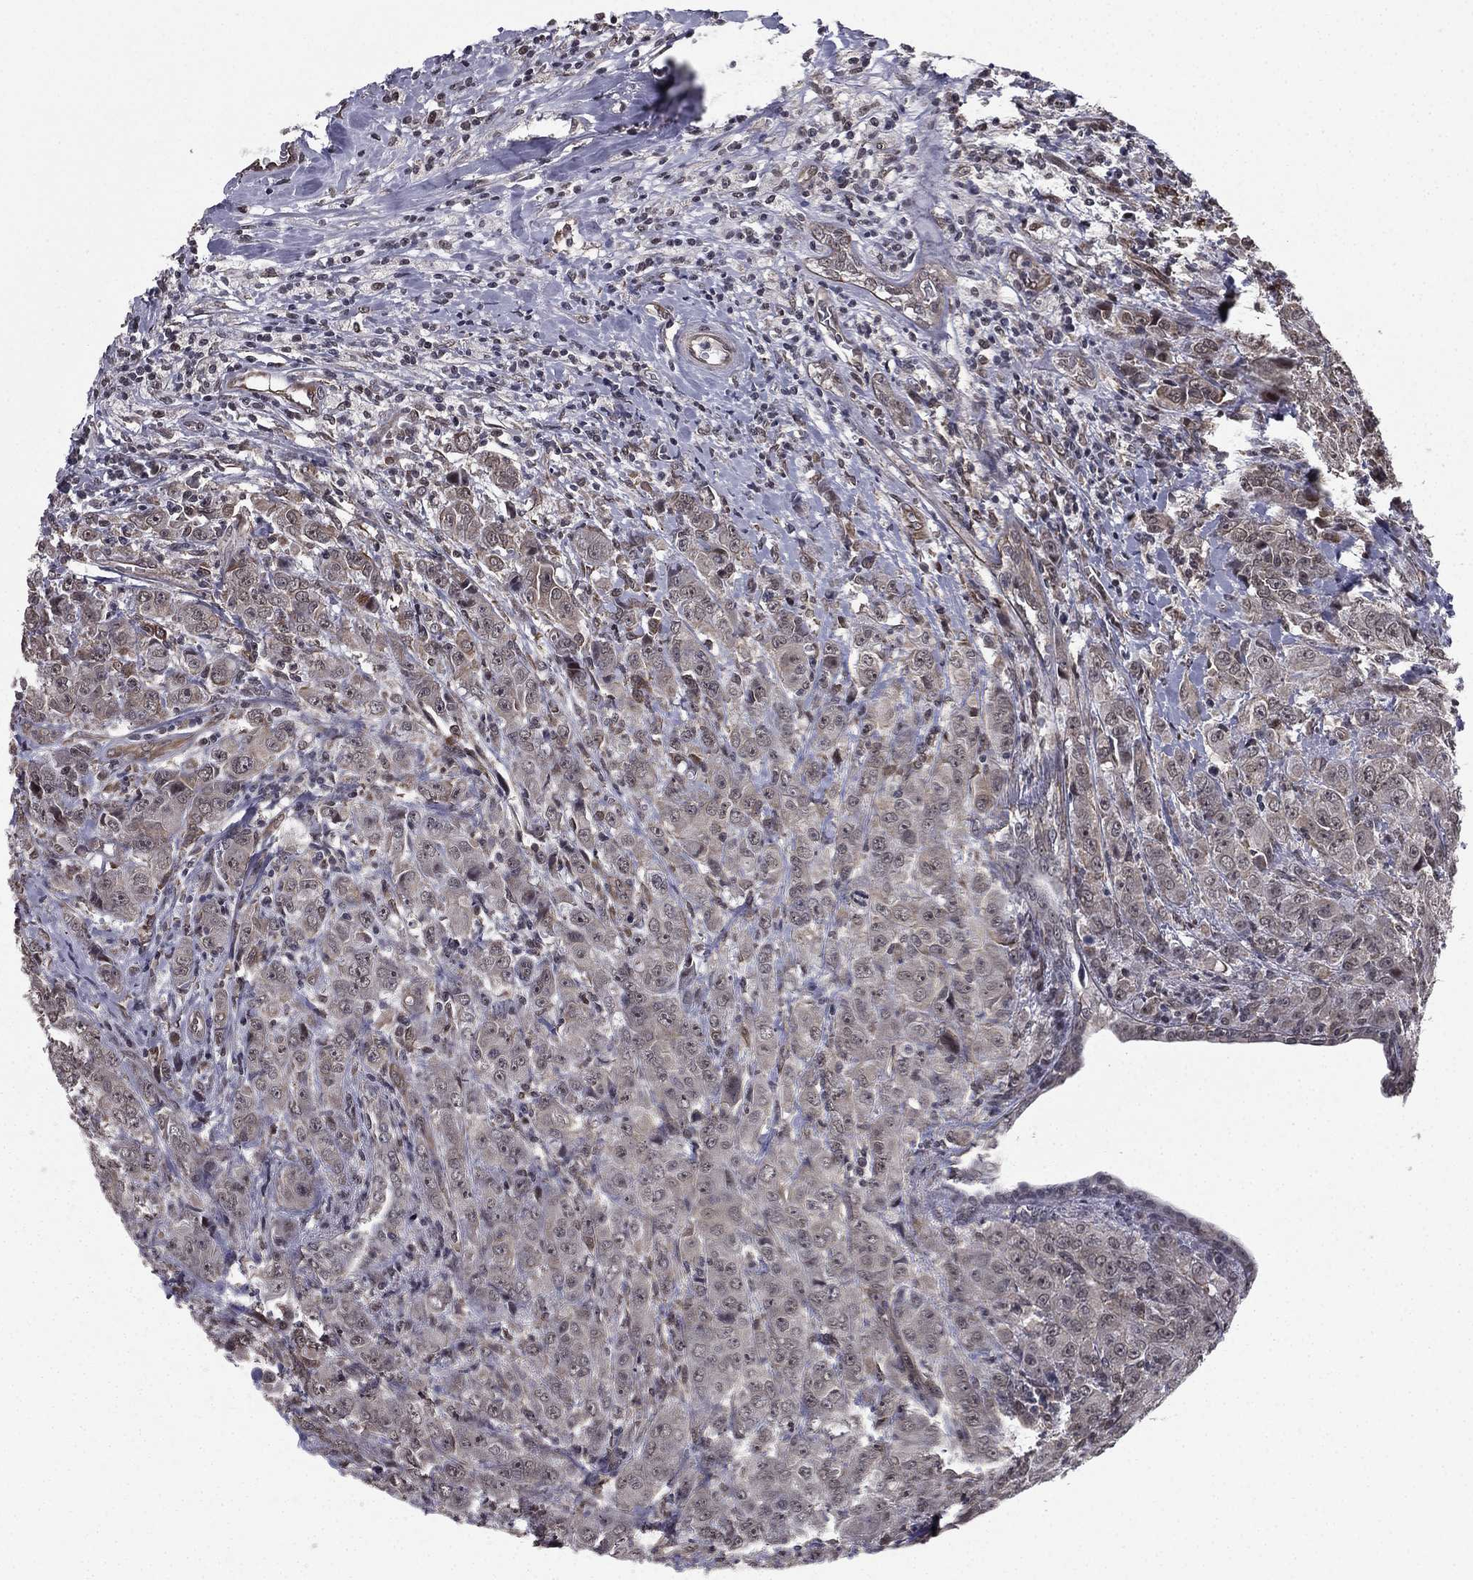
{"staining": {"intensity": "negative", "quantity": "none", "location": "none"}, "tissue": "breast cancer", "cell_type": "Tumor cells", "image_type": "cancer", "snomed": [{"axis": "morphology", "description": "Duct carcinoma"}, {"axis": "topography", "description": "Breast"}], "caption": "The image displays no significant positivity in tumor cells of breast intraductal carcinoma. Brightfield microscopy of IHC stained with DAB (3,3'-diaminobenzidine) (brown) and hematoxylin (blue), captured at high magnification.", "gene": "RARB", "patient": {"sex": "female", "age": 43}}